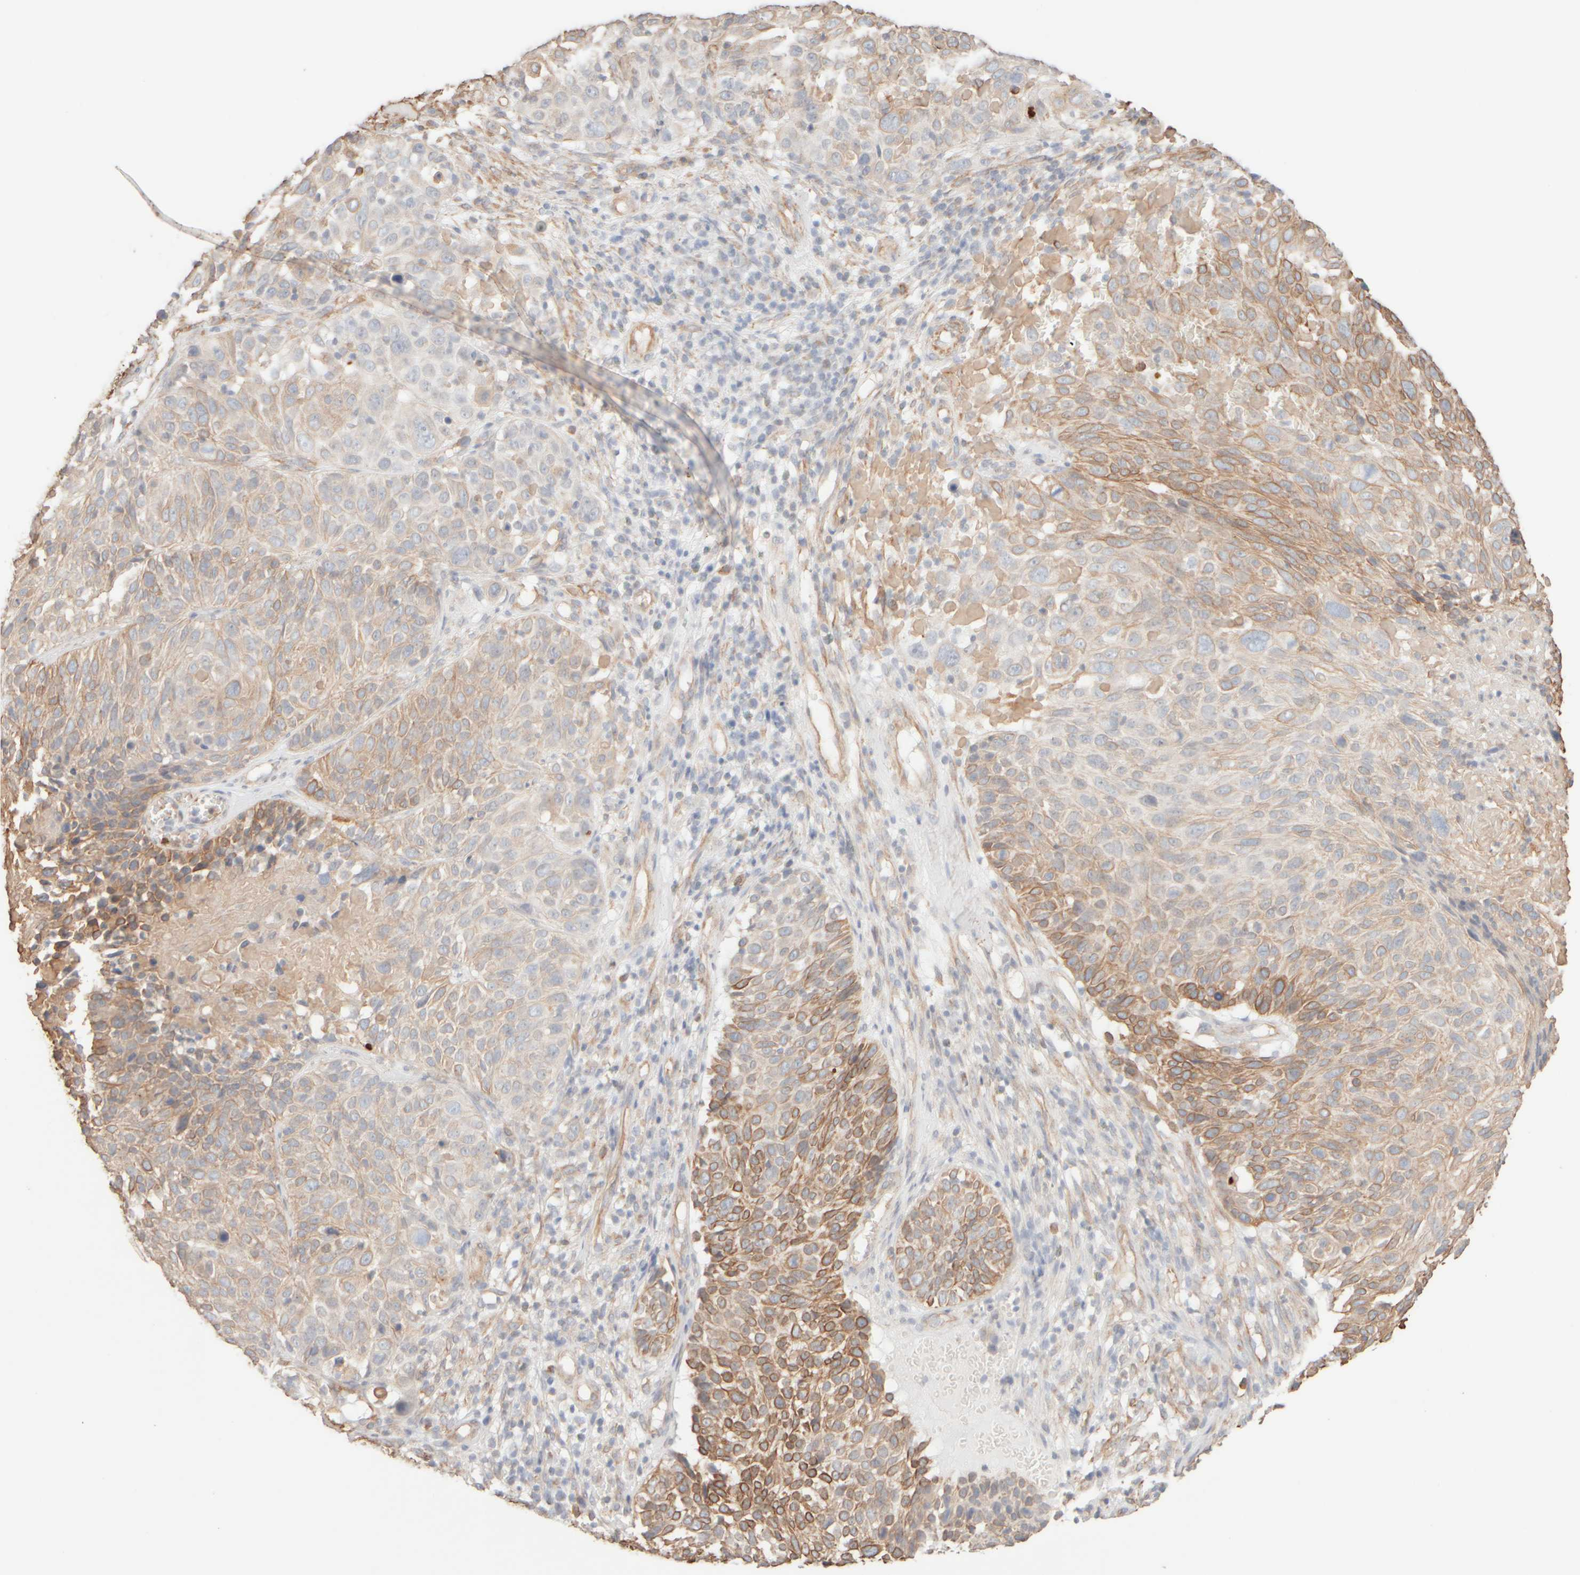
{"staining": {"intensity": "moderate", "quantity": "25%-75%", "location": "cytoplasmic/membranous"}, "tissue": "cervical cancer", "cell_type": "Tumor cells", "image_type": "cancer", "snomed": [{"axis": "morphology", "description": "Squamous cell carcinoma, NOS"}, {"axis": "topography", "description": "Cervix"}], "caption": "An IHC photomicrograph of tumor tissue is shown. Protein staining in brown labels moderate cytoplasmic/membranous positivity in cervical squamous cell carcinoma within tumor cells.", "gene": "KRT15", "patient": {"sex": "female", "age": 74}}